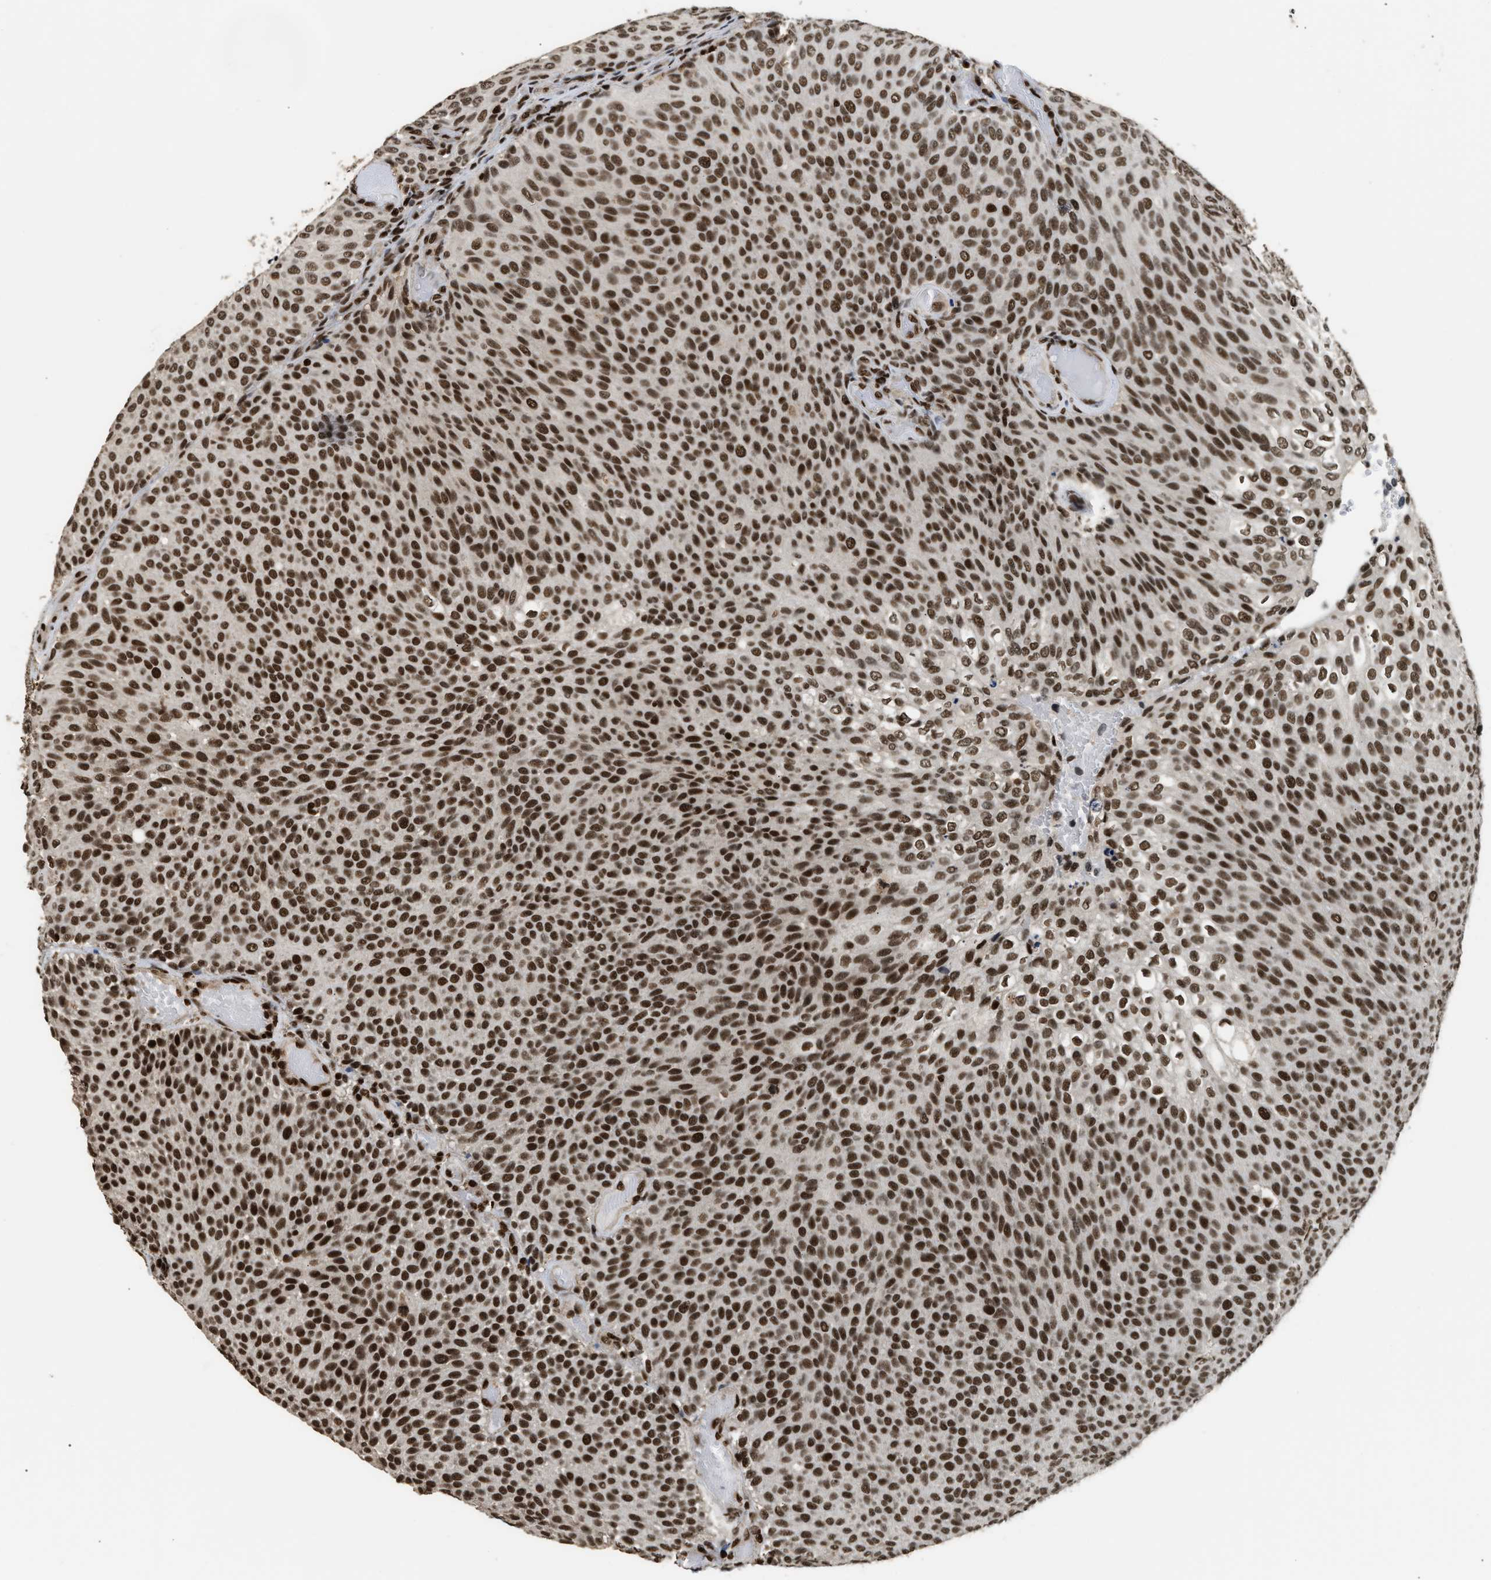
{"staining": {"intensity": "strong", "quantity": ">75%", "location": "nuclear"}, "tissue": "urothelial cancer", "cell_type": "Tumor cells", "image_type": "cancer", "snomed": [{"axis": "morphology", "description": "Urothelial carcinoma, Low grade"}, {"axis": "topography", "description": "Urinary bladder"}], "caption": "Immunohistochemistry of urothelial cancer reveals high levels of strong nuclear expression in approximately >75% of tumor cells. Ihc stains the protein in brown and the nuclei are stained blue.", "gene": "RAD21", "patient": {"sex": "male", "age": 78}}